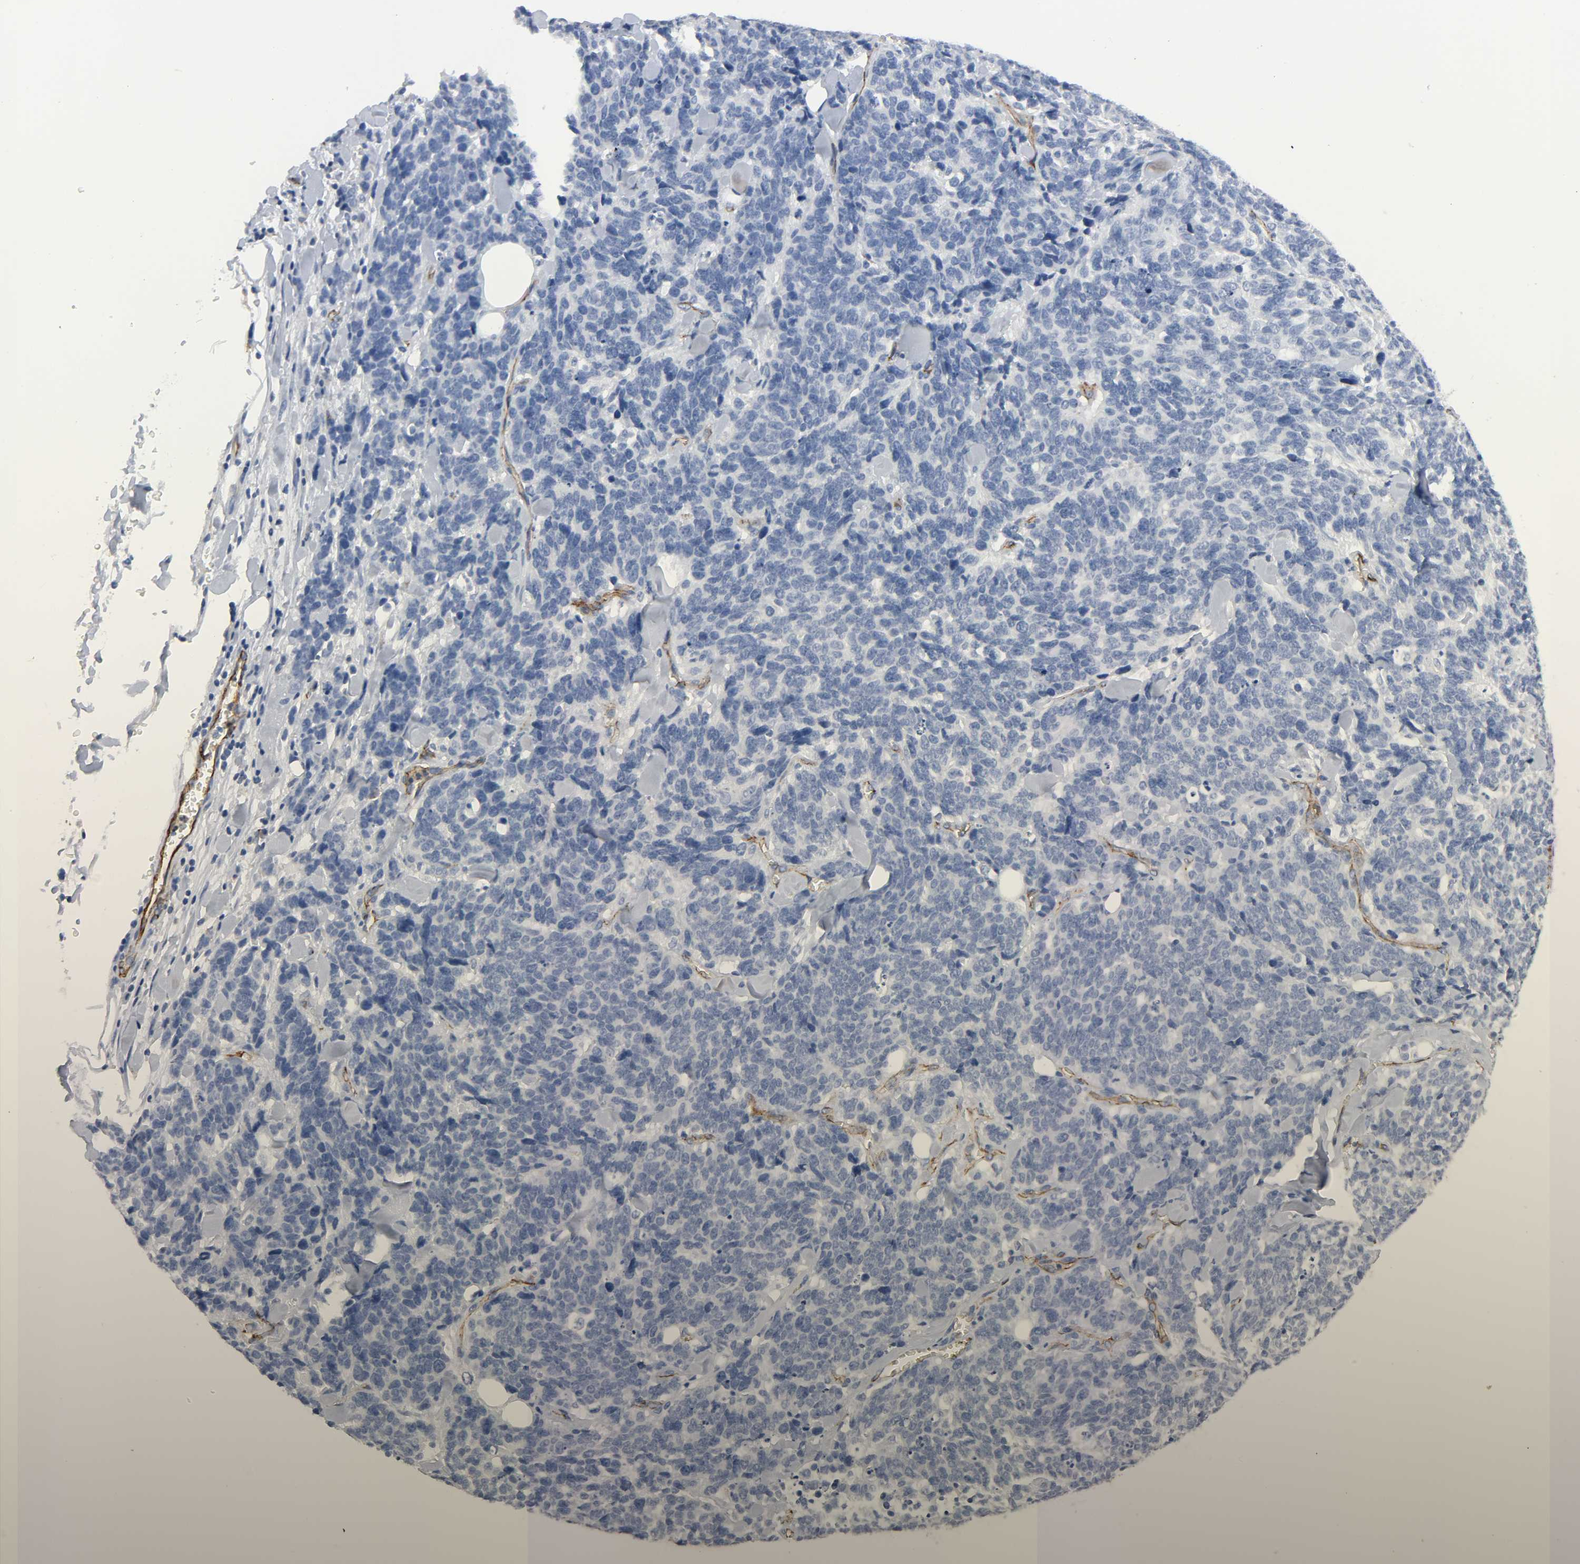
{"staining": {"intensity": "negative", "quantity": "none", "location": "none"}, "tissue": "lung cancer", "cell_type": "Tumor cells", "image_type": "cancer", "snomed": [{"axis": "morphology", "description": "Neoplasm, malignant, NOS"}, {"axis": "topography", "description": "Lung"}], "caption": "Lung neoplasm (malignant) stained for a protein using immunohistochemistry (IHC) reveals no staining tumor cells.", "gene": "PECAM1", "patient": {"sex": "female", "age": 58}}